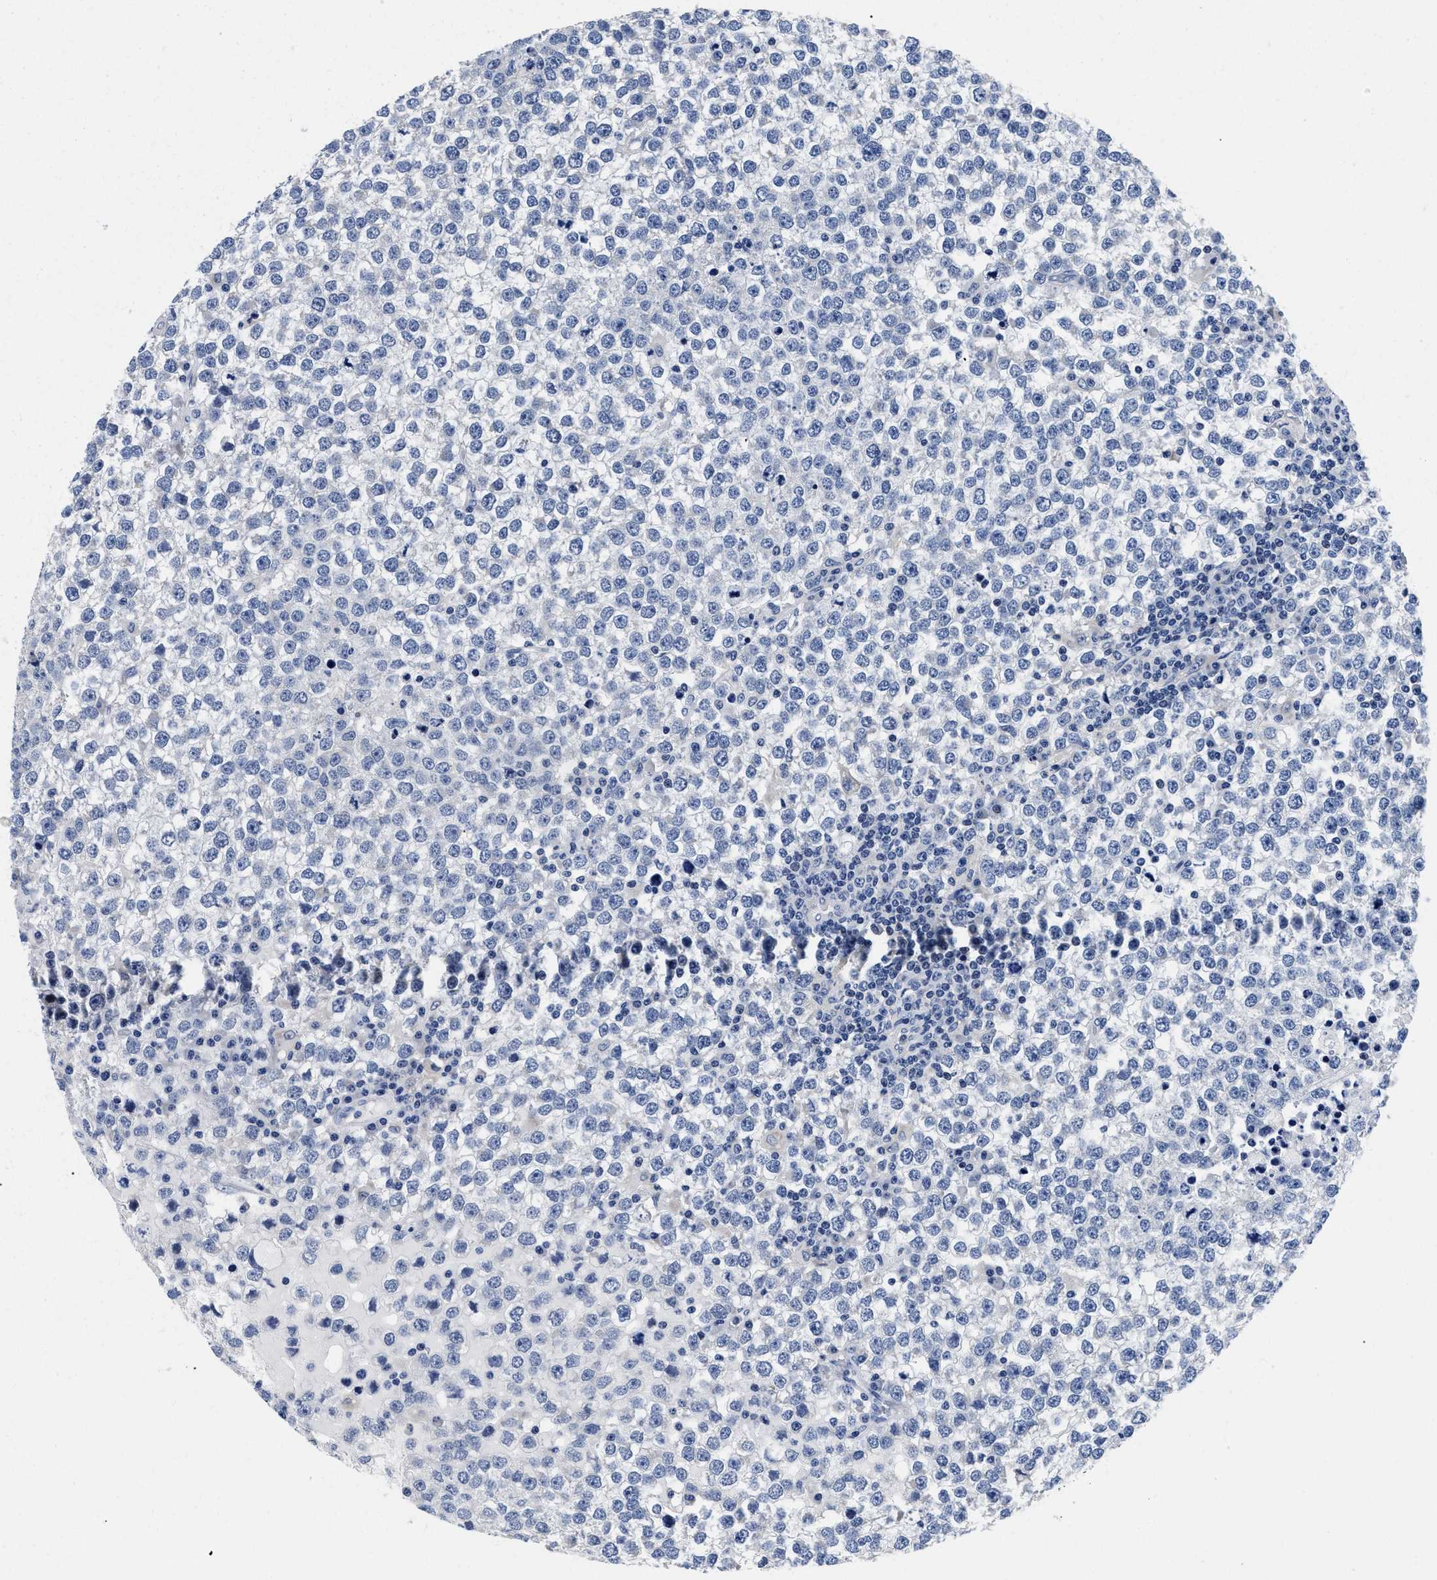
{"staining": {"intensity": "negative", "quantity": "none", "location": "none"}, "tissue": "testis cancer", "cell_type": "Tumor cells", "image_type": "cancer", "snomed": [{"axis": "morphology", "description": "Seminoma, NOS"}, {"axis": "topography", "description": "Testis"}], "caption": "The photomicrograph reveals no significant staining in tumor cells of testis cancer (seminoma). (Stains: DAB IHC with hematoxylin counter stain, Microscopy: brightfield microscopy at high magnification).", "gene": "SLC35F1", "patient": {"sex": "male", "age": 65}}